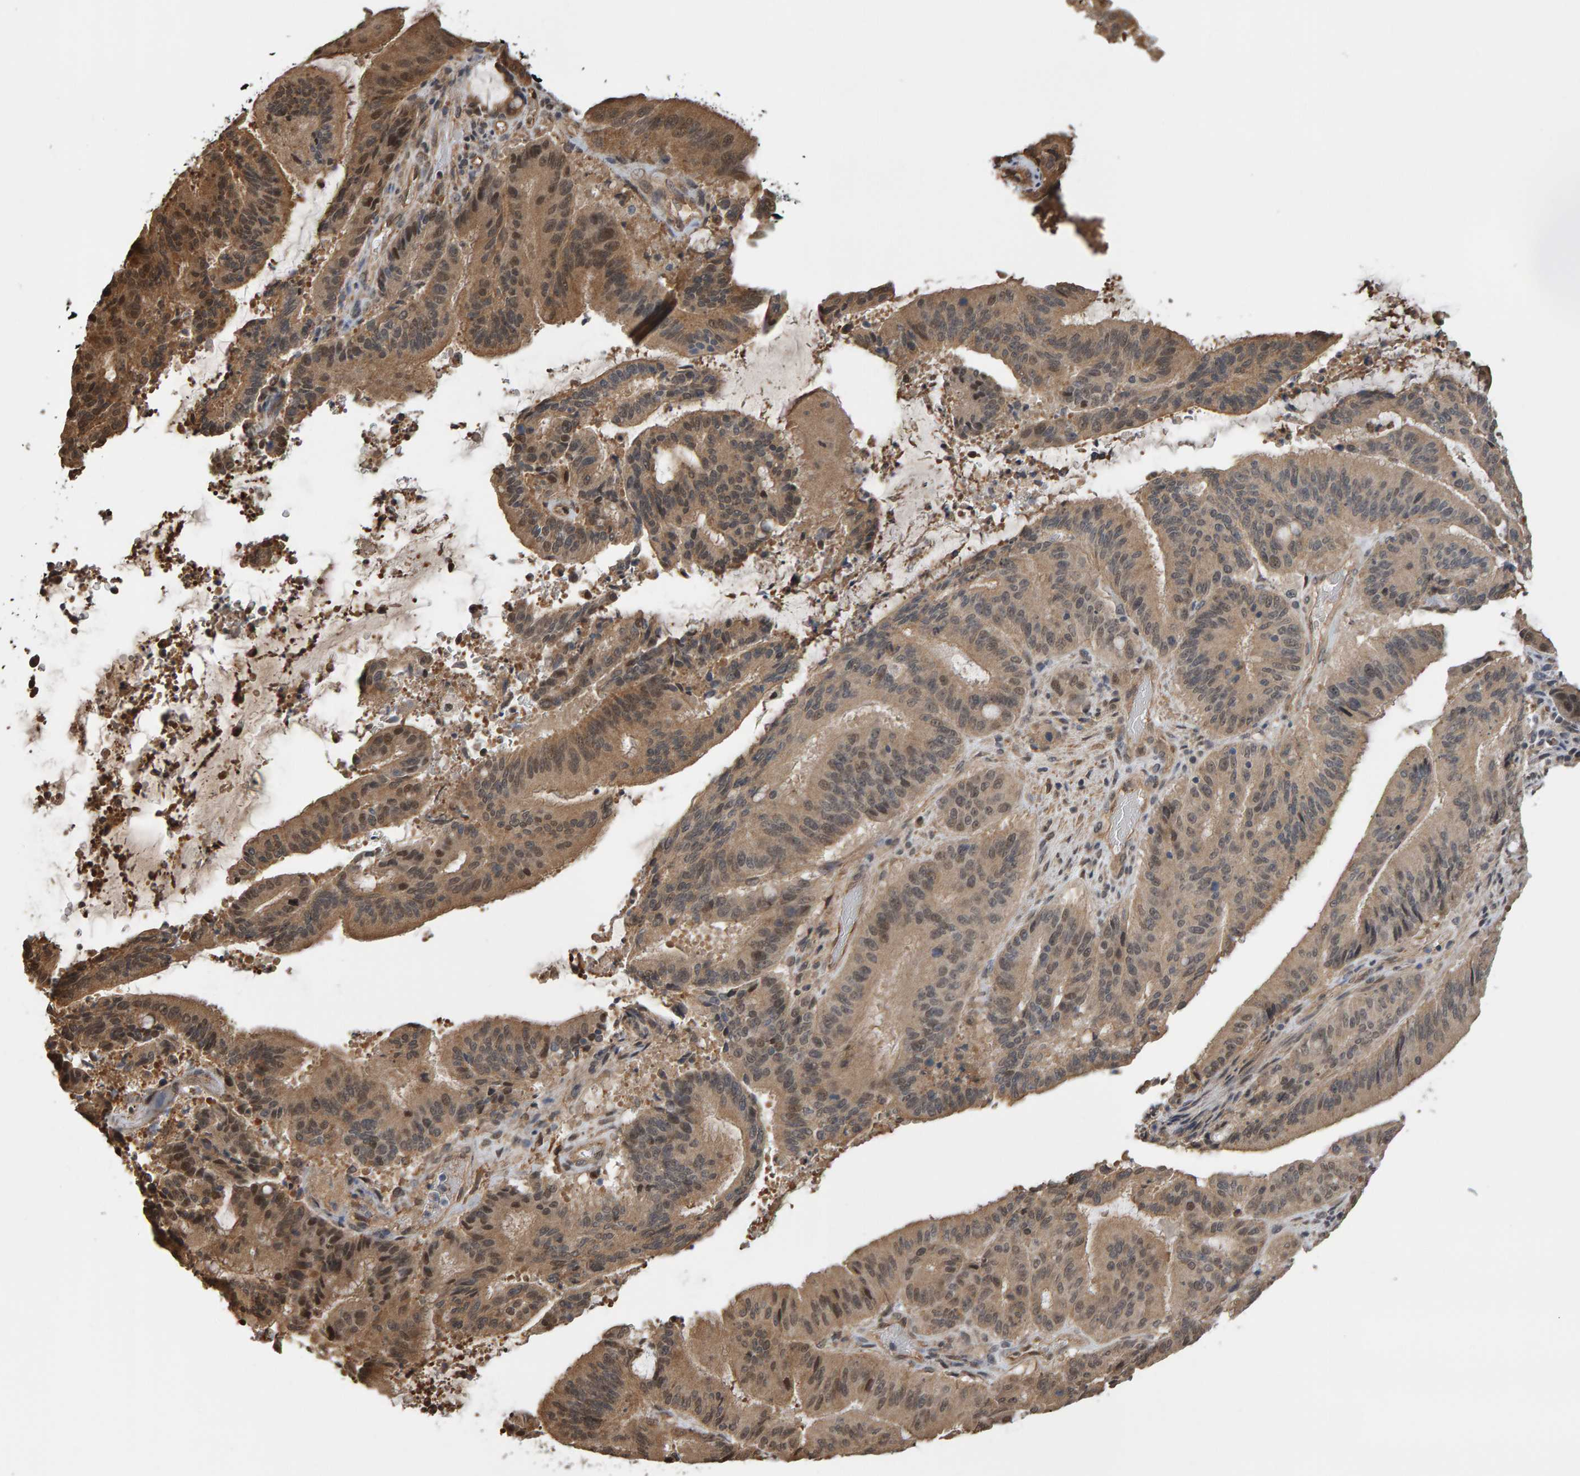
{"staining": {"intensity": "weak", "quantity": ">75%", "location": "cytoplasmic/membranous"}, "tissue": "liver cancer", "cell_type": "Tumor cells", "image_type": "cancer", "snomed": [{"axis": "morphology", "description": "Normal tissue, NOS"}, {"axis": "morphology", "description": "Cholangiocarcinoma"}, {"axis": "topography", "description": "Liver"}, {"axis": "topography", "description": "Peripheral nerve tissue"}], "caption": "About >75% of tumor cells in liver cancer (cholangiocarcinoma) reveal weak cytoplasmic/membranous protein expression as visualized by brown immunohistochemical staining.", "gene": "COASY", "patient": {"sex": "female", "age": 73}}